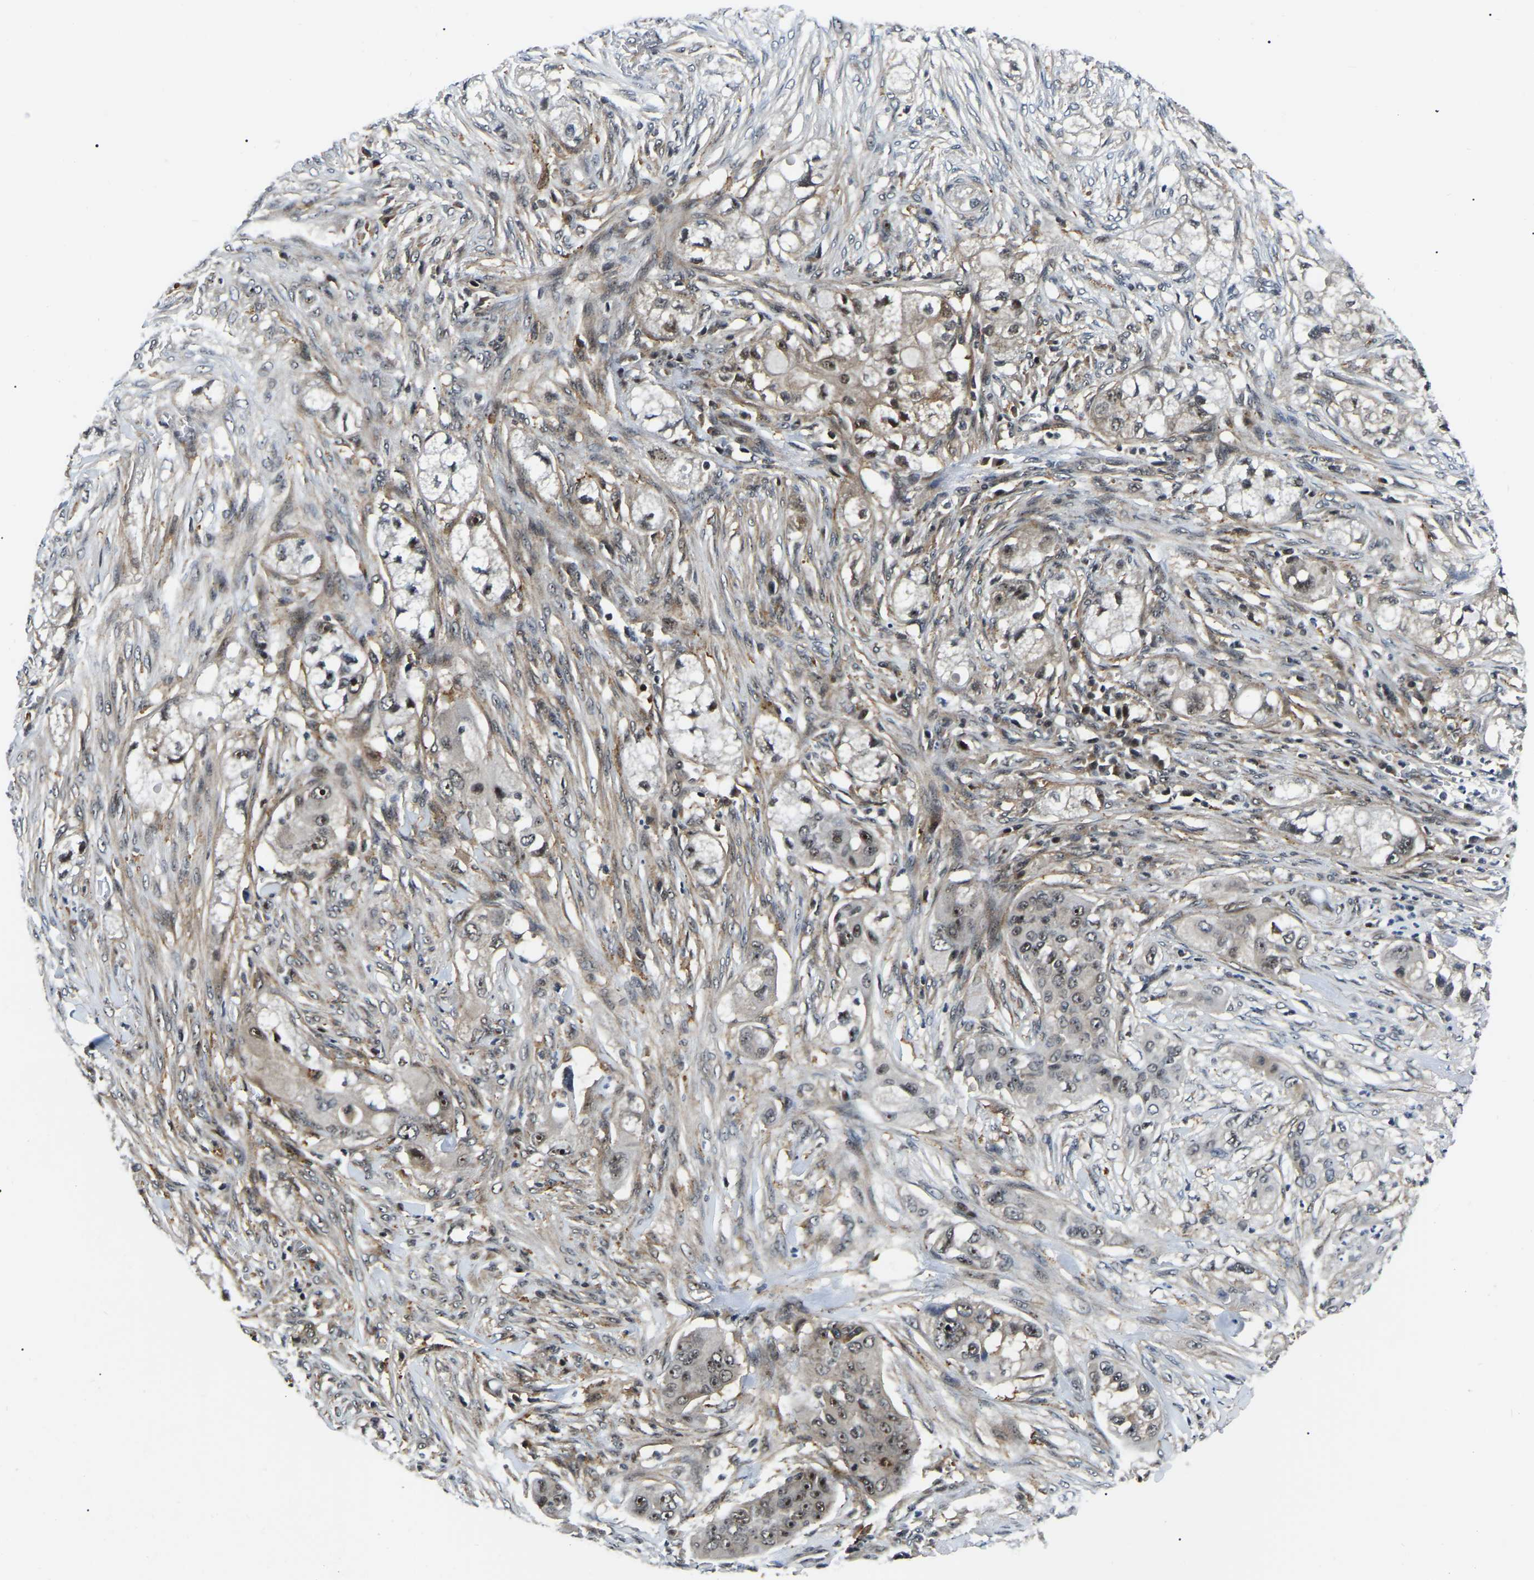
{"staining": {"intensity": "moderate", "quantity": "25%-75%", "location": "nuclear"}, "tissue": "pancreatic cancer", "cell_type": "Tumor cells", "image_type": "cancer", "snomed": [{"axis": "morphology", "description": "Adenocarcinoma, NOS"}, {"axis": "topography", "description": "Pancreas"}], "caption": "This is a histology image of IHC staining of adenocarcinoma (pancreatic), which shows moderate staining in the nuclear of tumor cells.", "gene": "RRP1B", "patient": {"sex": "female", "age": 78}}